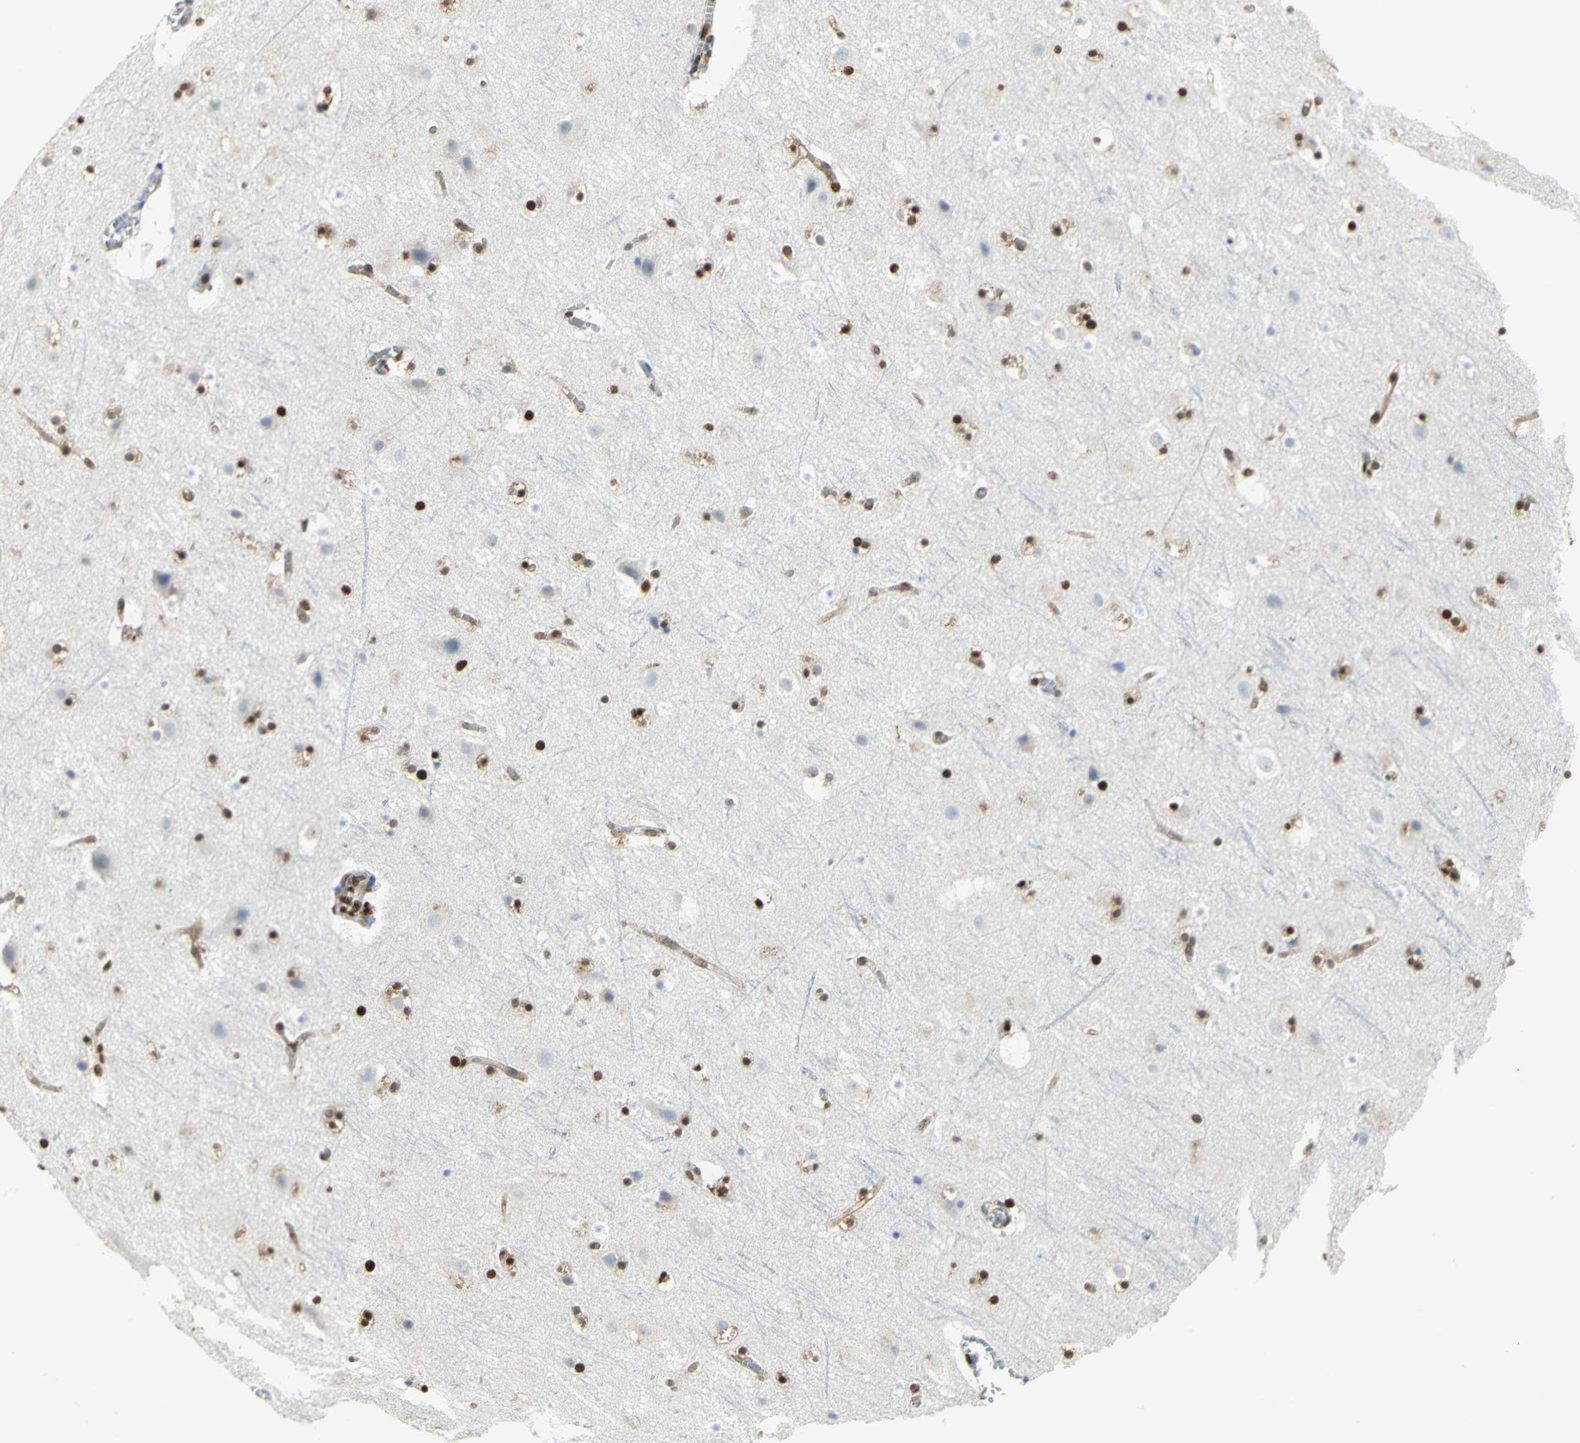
{"staining": {"intensity": "moderate", "quantity": ">75%", "location": "cytoplasmic/membranous"}, "tissue": "cerebral cortex", "cell_type": "Endothelial cells", "image_type": "normal", "snomed": [{"axis": "morphology", "description": "Normal tissue, NOS"}, {"axis": "topography", "description": "Cerebral cortex"}], "caption": "Protein analysis of normal cerebral cortex shows moderate cytoplasmic/membranous expression in approximately >75% of endothelial cells.", "gene": "HMGB1", "patient": {"sex": "male", "age": 45}}